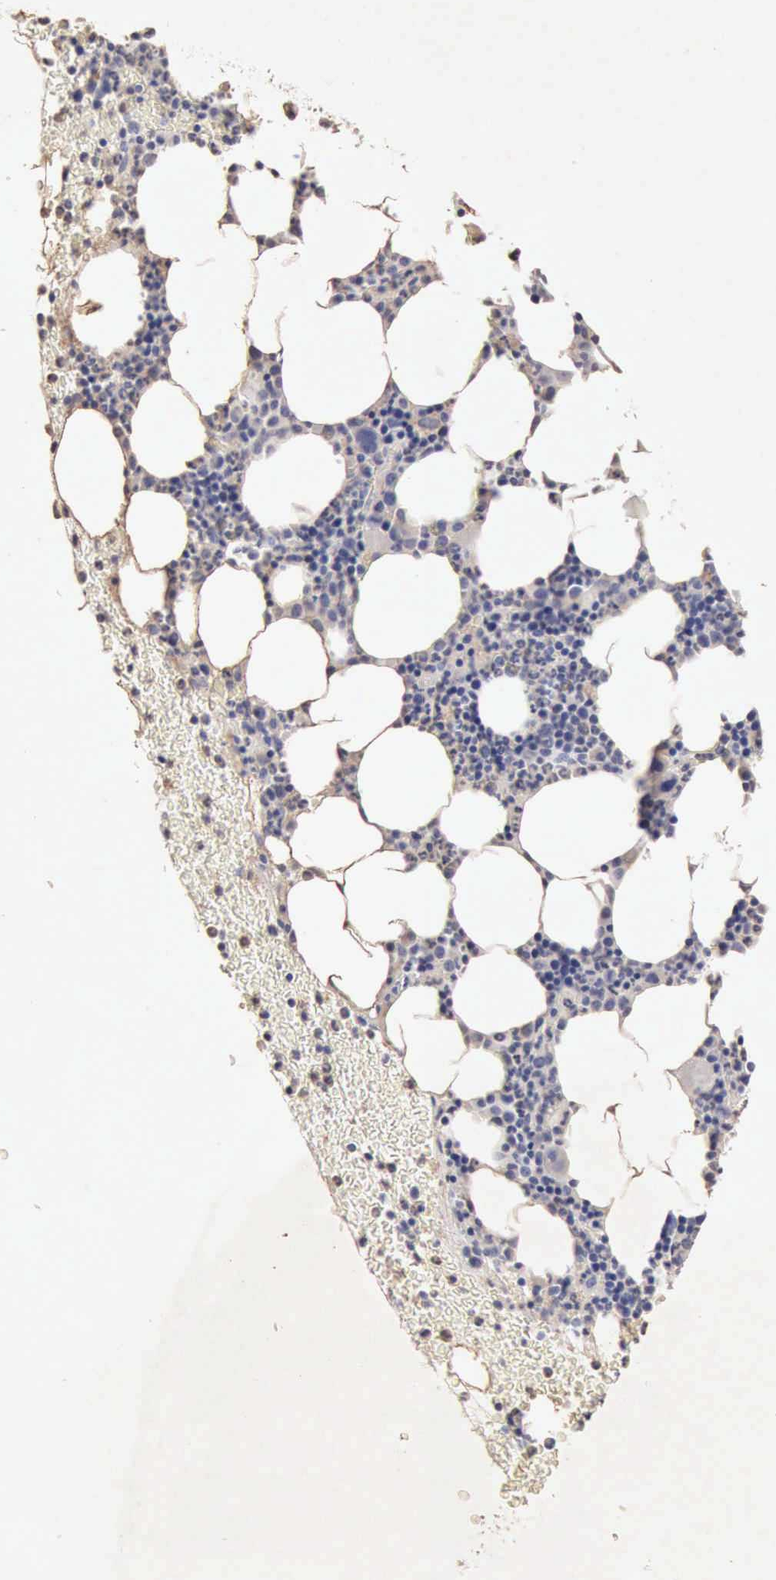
{"staining": {"intensity": "negative", "quantity": "none", "location": "none"}, "tissue": "bone marrow", "cell_type": "Hematopoietic cells", "image_type": "normal", "snomed": [{"axis": "morphology", "description": "Normal tissue, NOS"}, {"axis": "topography", "description": "Bone marrow"}], "caption": "The micrograph demonstrates no staining of hematopoietic cells in benign bone marrow.", "gene": "KRT6B", "patient": {"sex": "female", "age": 53}}